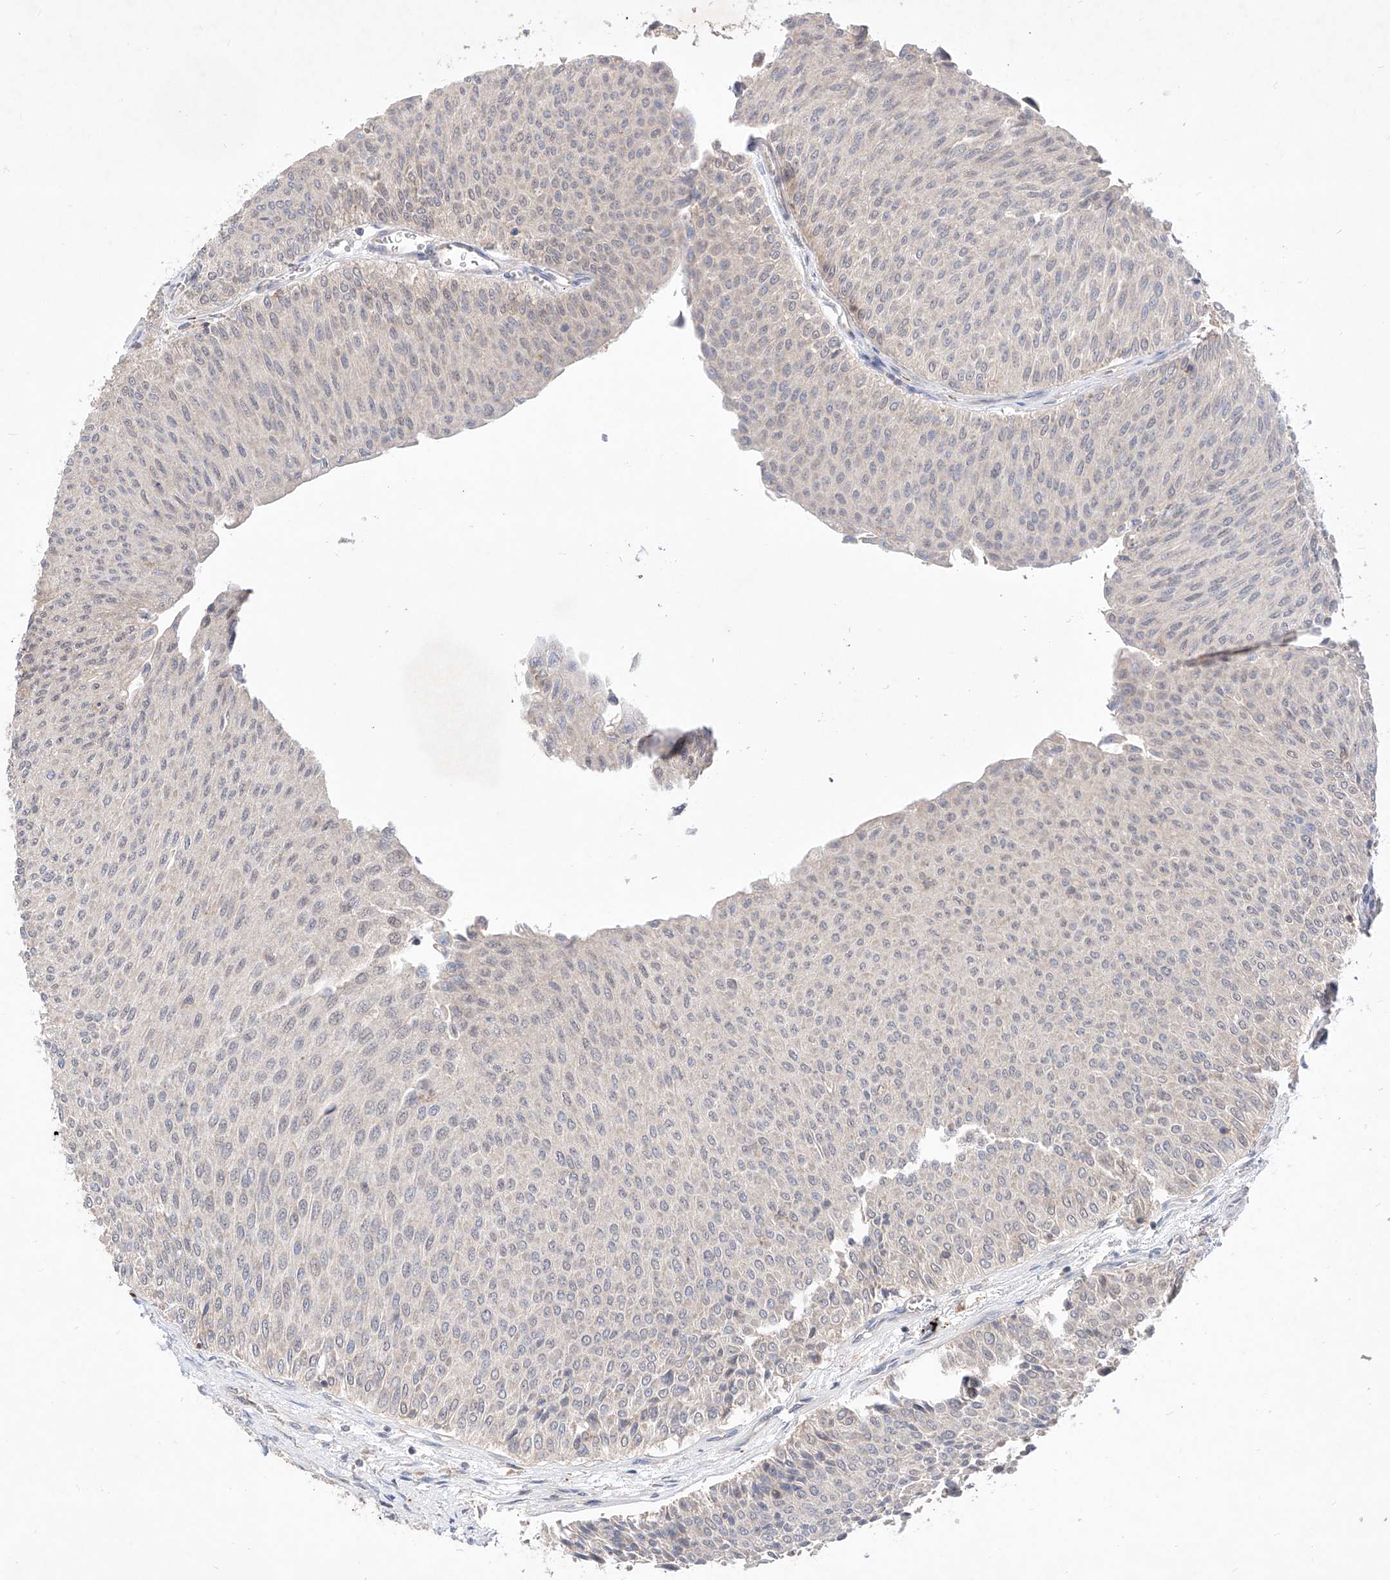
{"staining": {"intensity": "negative", "quantity": "none", "location": "none"}, "tissue": "urothelial cancer", "cell_type": "Tumor cells", "image_type": "cancer", "snomed": [{"axis": "morphology", "description": "Urothelial carcinoma, Low grade"}, {"axis": "topography", "description": "Urinary bladder"}], "caption": "The photomicrograph shows no staining of tumor cells in low-grade urothelial carcinoma.", "gene": "TSNAX", "patient": {"sex": "male", "age": 78}}